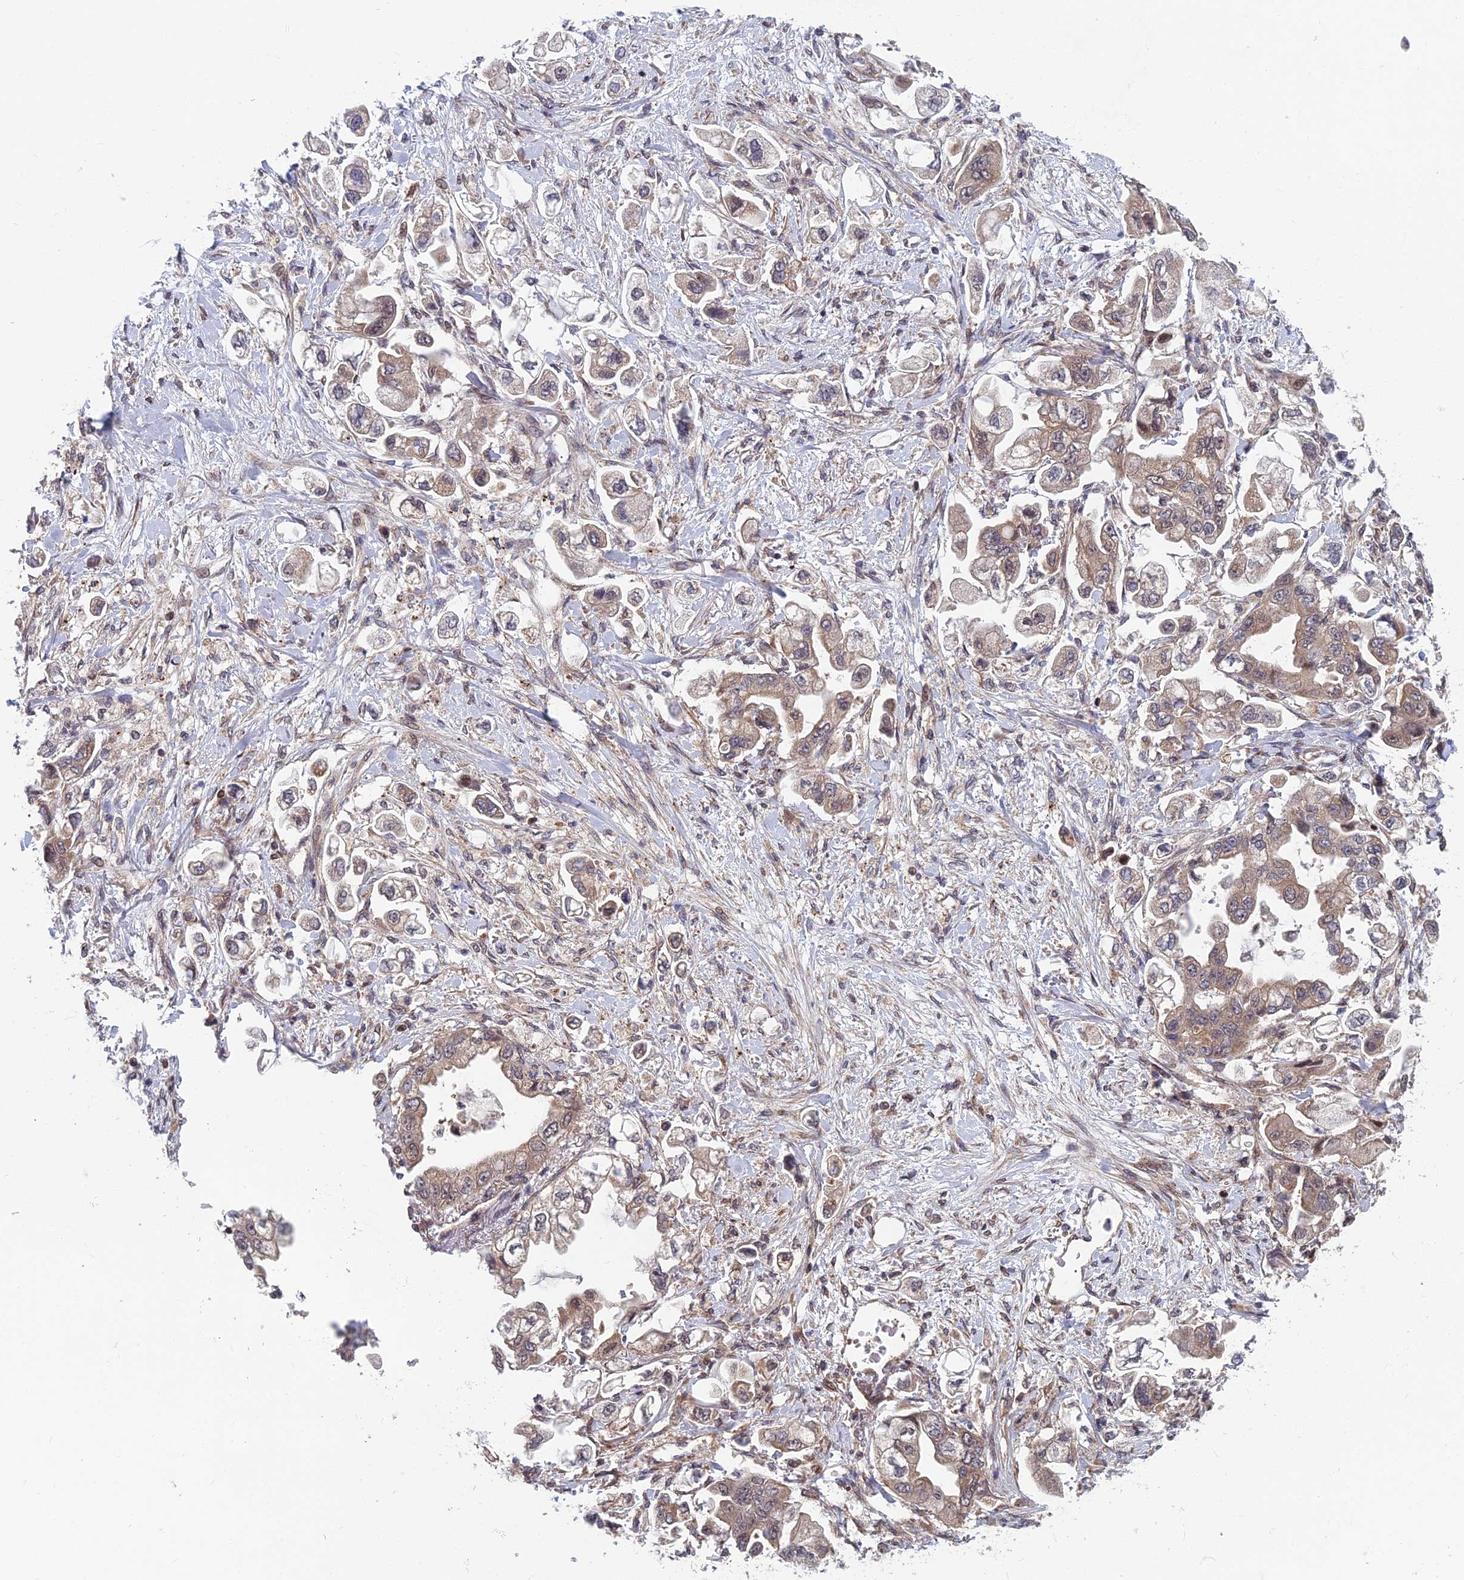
{"staining": {"intensity": "moderate", "quantity": ">75%", "location": "cytoplasmic/membranous"}, "tissue": "stomach cancer", "cell_type": "Tumor cells", "image_type": "cancer", "snomed": [{"axis": "morphology", "description": "Adenocarcinoma, NOS"}, {"axis": "topography", "description": "Stomach"}], "caption": "The immunohistochemical stain highlights moderate cytoplasmic/membranous staining in tumor cells of stomach adenocarcinoma tissue.", "gene": "COMMD2", "patient": {"sex": "male", "age": 62}}